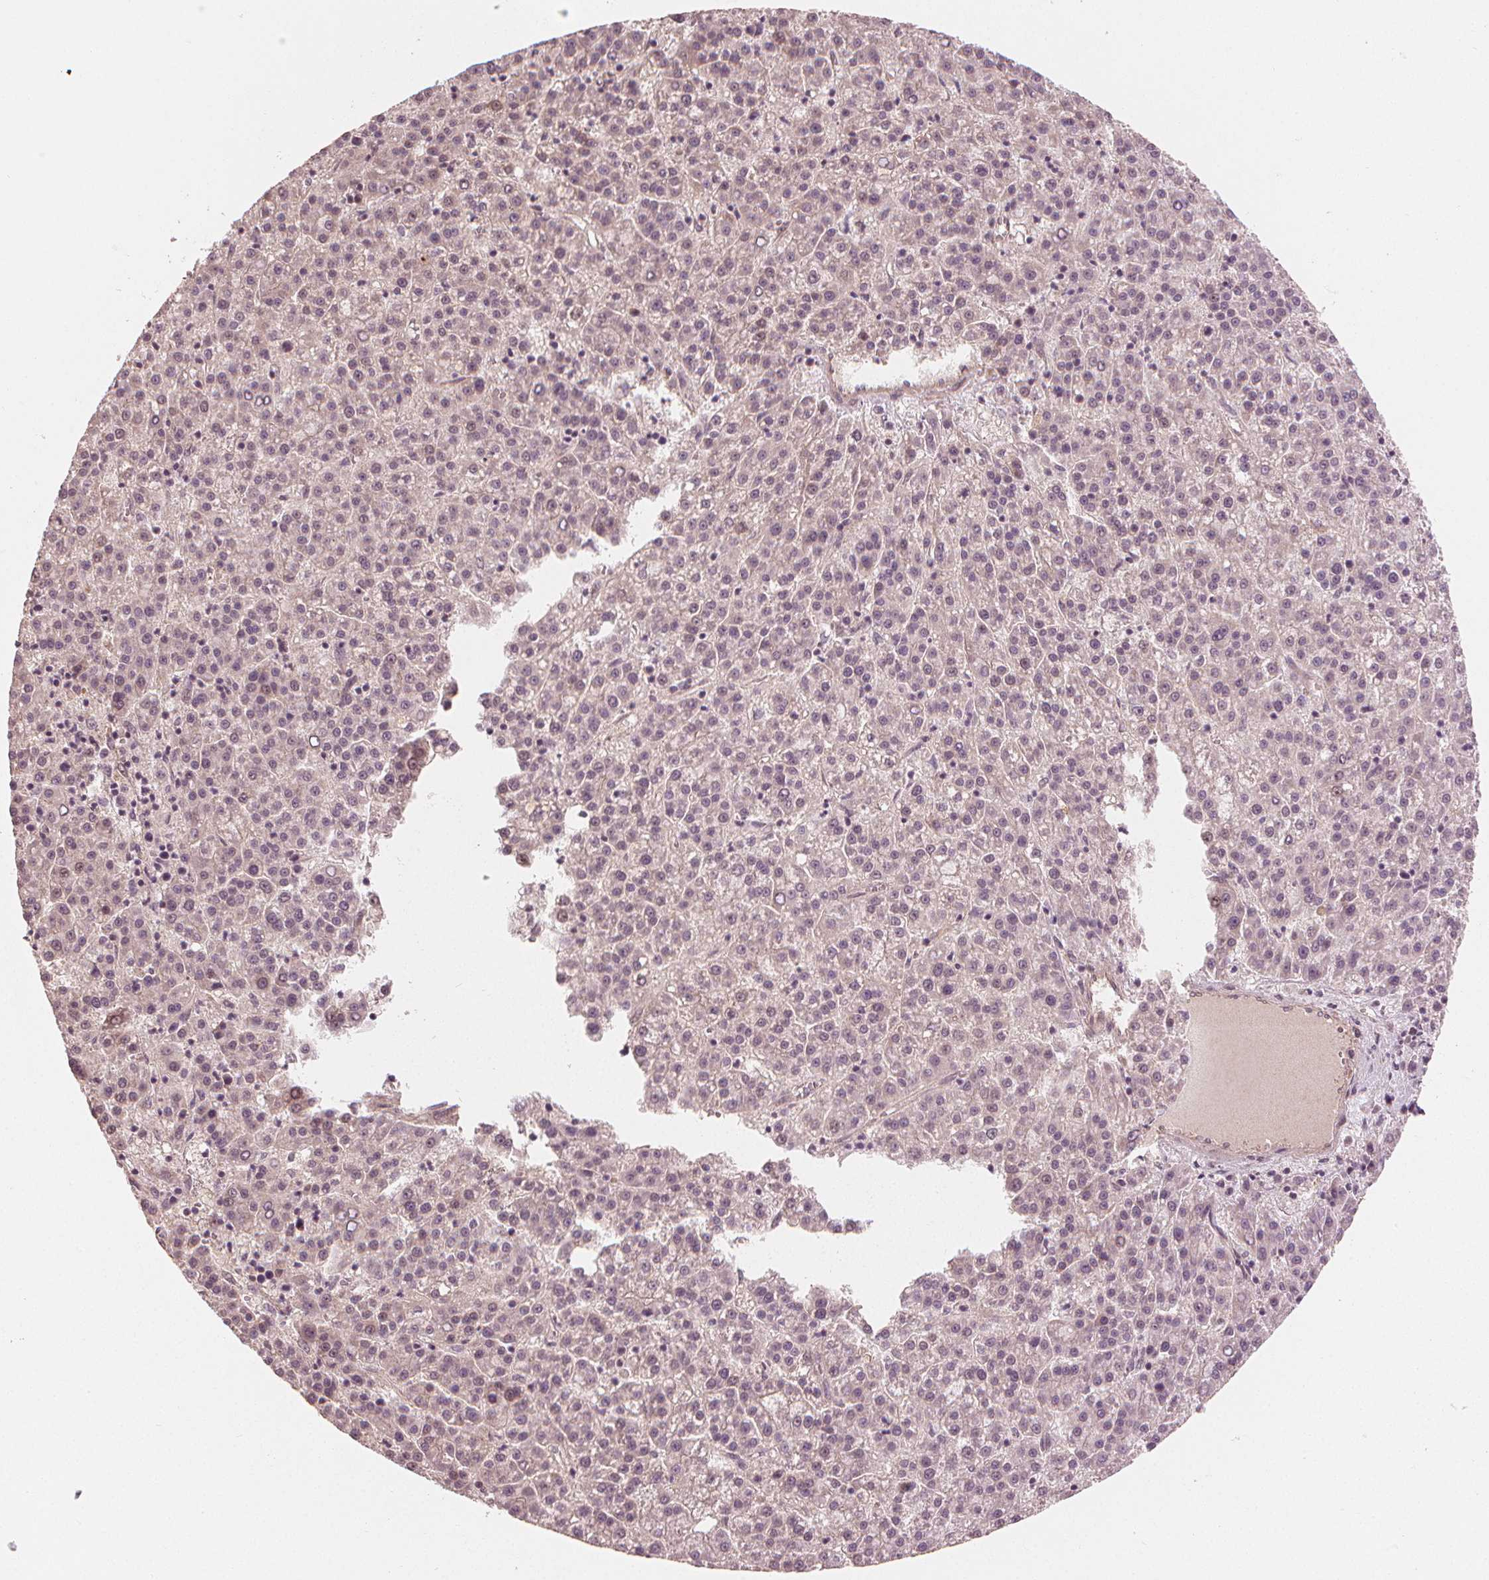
{"staining": {"intensity": "negative", "quantity": "none", "location": "none"}, "tissue": "liver cancer", "cell_type": "Tumor cells", "image_type": "cancer", "snomed": [{"axis": "morphology", "description": "Carcinoma, Hepatocellular, NOS"}, {"axis": "topography", "description": "Liver"}], "caption": "Liver hepatocellular carcinoma was stained to show a protein in brown. There is no significant expression in tumor cells.", "gene": "CLBA1", "patient": {"sex": "female", "age": 58}}